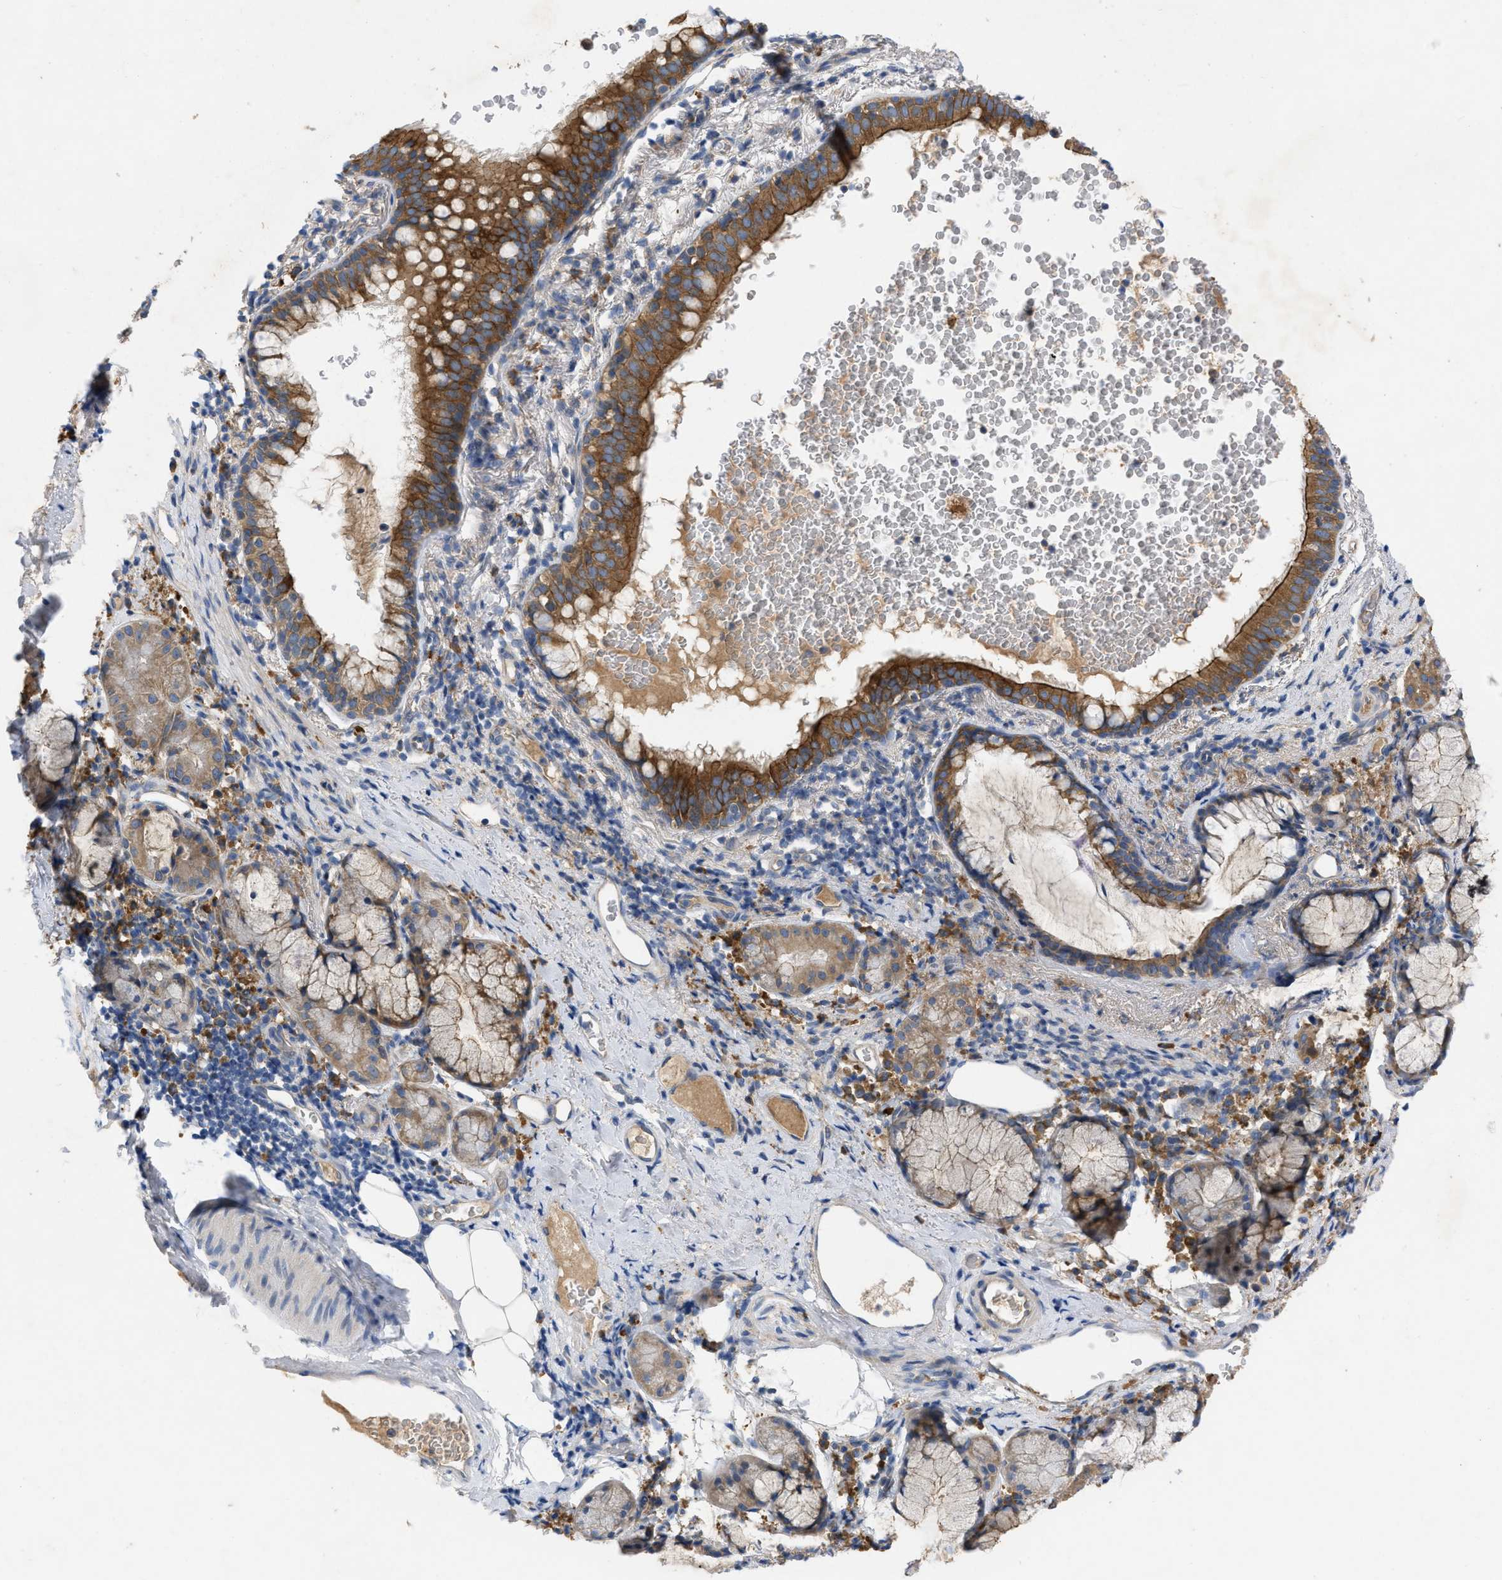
{"staining": {"intensity": "strong", "quantity": ">75%", "location": "cytoplasmic/membranous"}, "tissue": "bronchus", "cell_type": "Respiratory epithelial cells", "image_type": "normal", "snomed": [{"axis": "morphology", "description": "Normal tissue, NOS"}, {"axis": "morphology", "description": "Inflammation, NOS"}, {"axis": "topography", "description": "Cartilage tissue"}, {"axis": "topography", "description": "Bronchus"}], "caption": "Bronchus was stained to show a protein in brown. There is high levels of strong cytoplasmic/membranous positivity in approximately >75% of respiratory epithelial cells.", "gene": "TMEM131", "patient": {"sex": "male", "age": 77}}